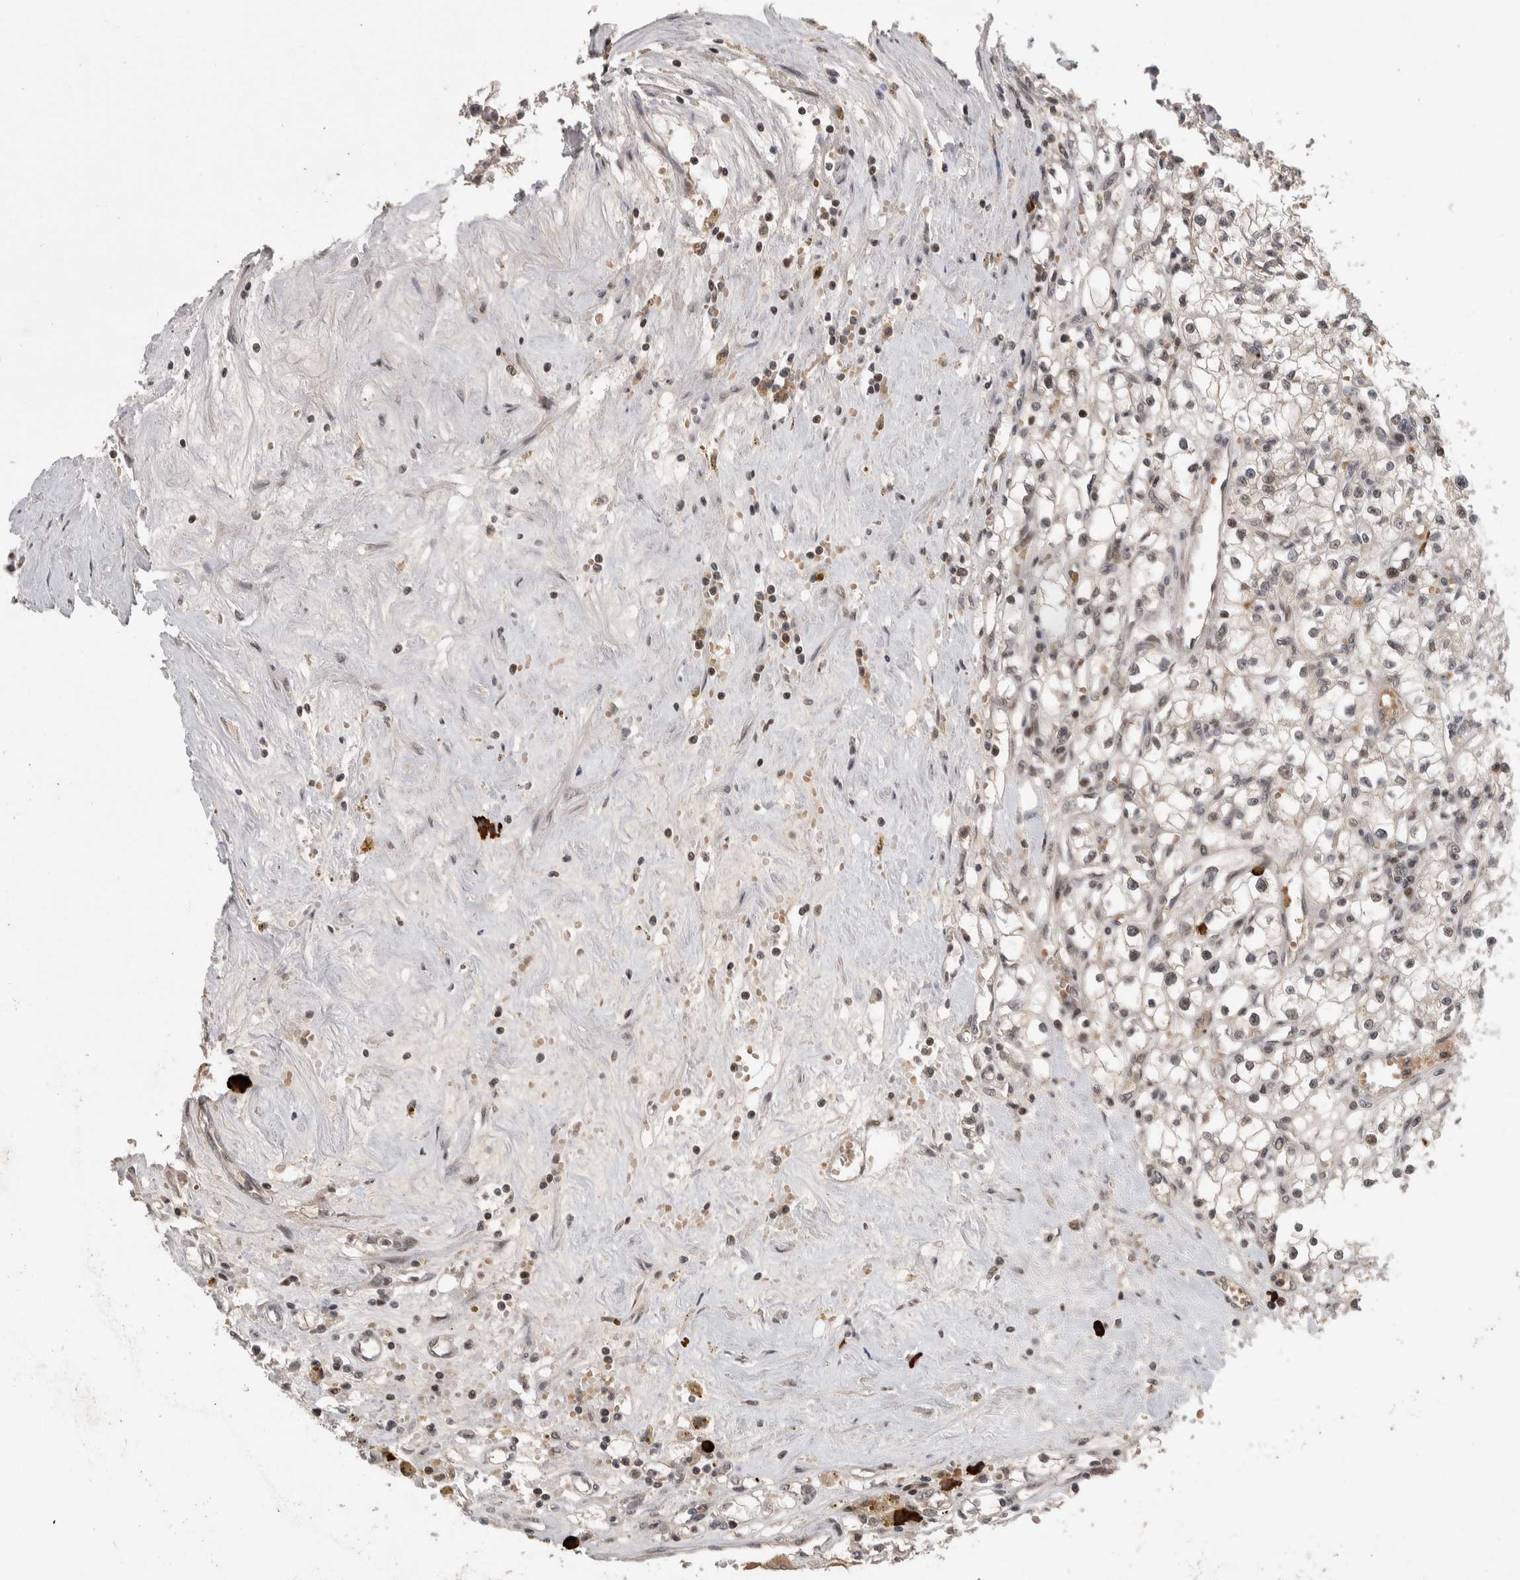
{"staining": {"intensity": "negative", "quantity": "none", "location": "none"}, "tissue": "renal cancer", "cell_type": "Tumor cells", "image_type": "cancer", "snomed": [{"axis": "morphology", "description": "Adenocarcinoma, NOS"}, {"axis": "topography", "description": "Kidney"}], "caption": "A micrograph of adenocarcinoma (renal) stained for a protein reveals no brown staining in tumor cells.", "gene": "ZNF592", "patient": {"sex": "male", "age": 56}}